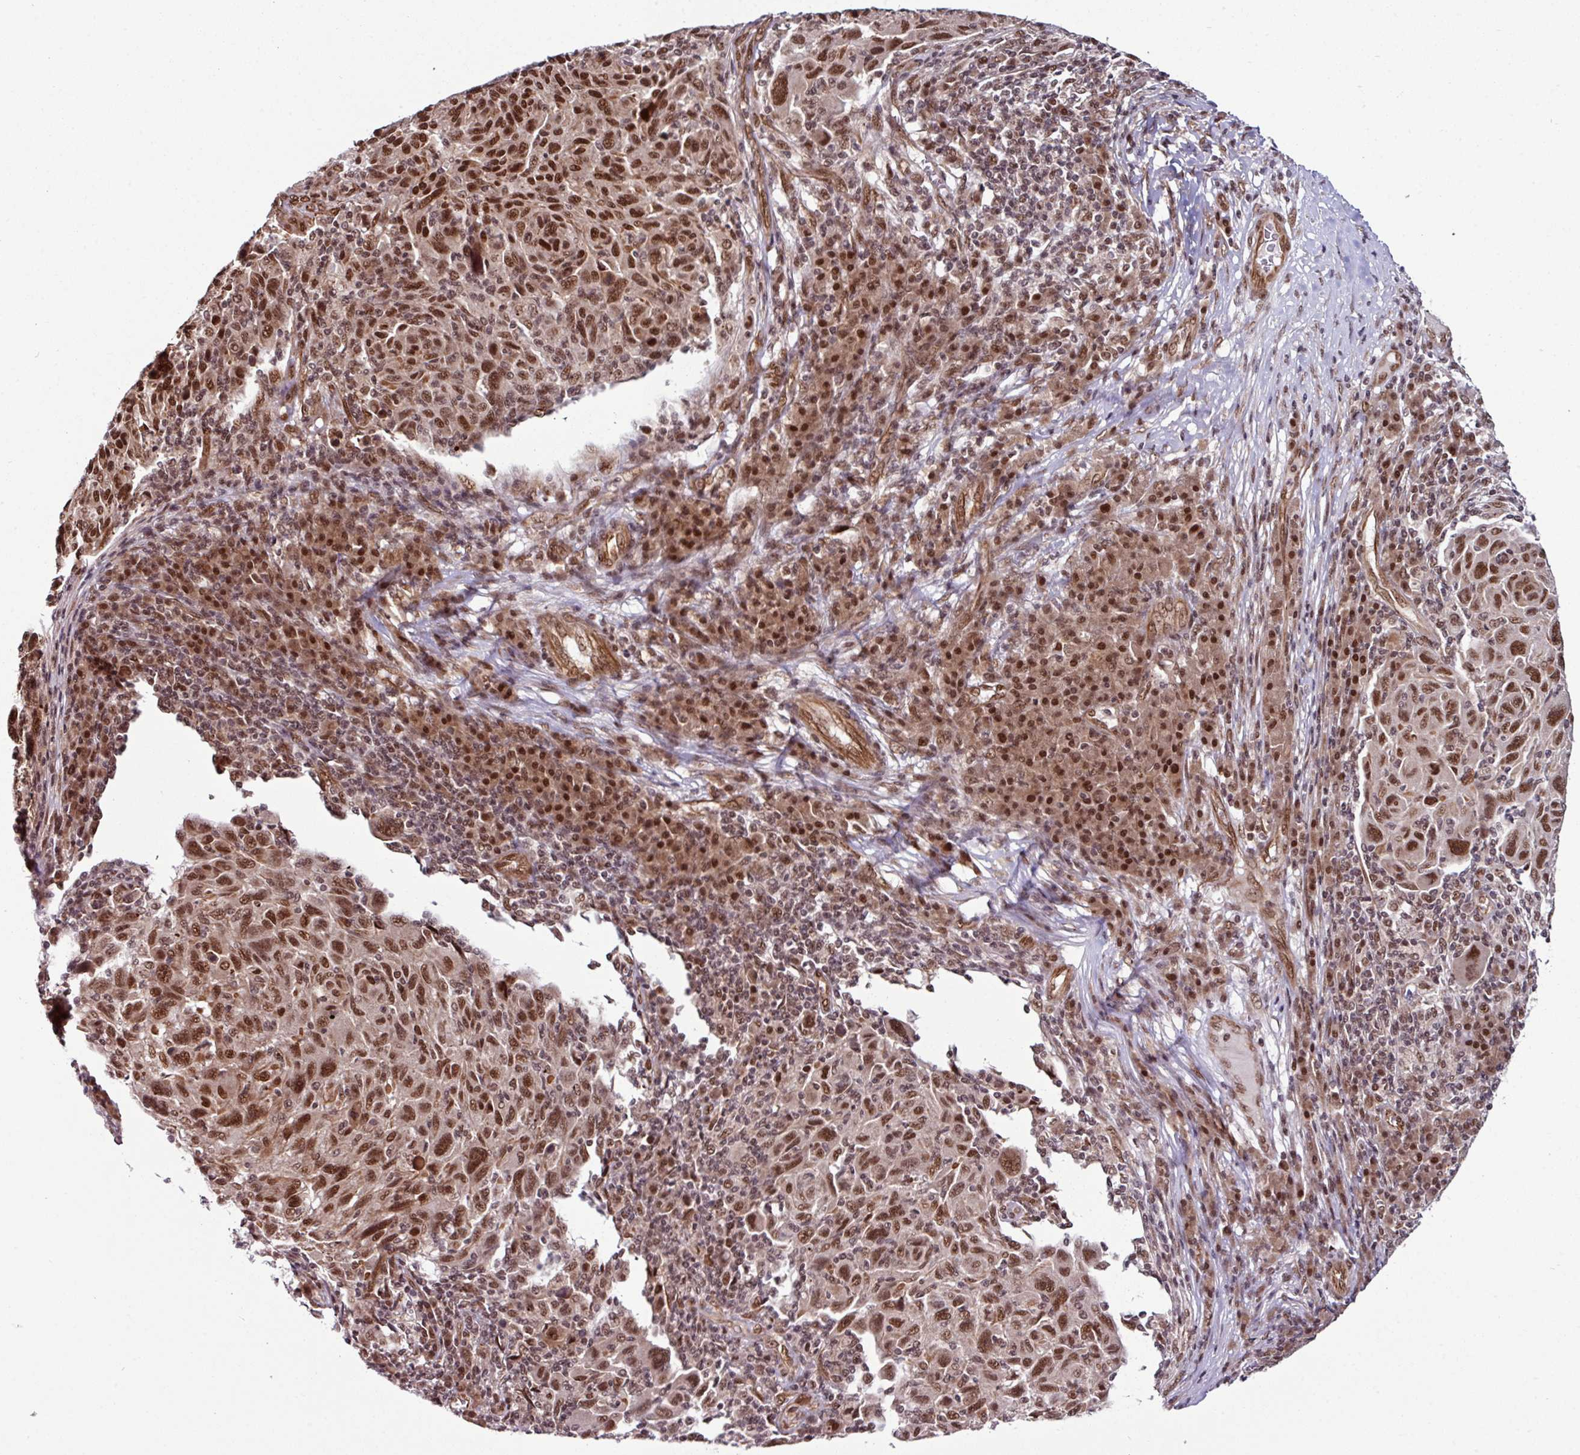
{"staining": {"intensity": "strong", "quantity": ">75%", "location": "nuclear"}, "tissue": "melanoma", "cell_type": "Tumor cells", "image_type": "cancer", "snomed": [{"axis": "morphology", "description": "Malignant melanoma, NOS"}, {"axis": "topography", "description": "Skin"}], "caption": "High-power microscopy captured an IHC photomicrograph of malignant melanoma, revealing strong nuclear expression in approximately >75% of tumor cells.", "gene": "MORF4L2", "patient": {"sex": "male", "age": 53}}